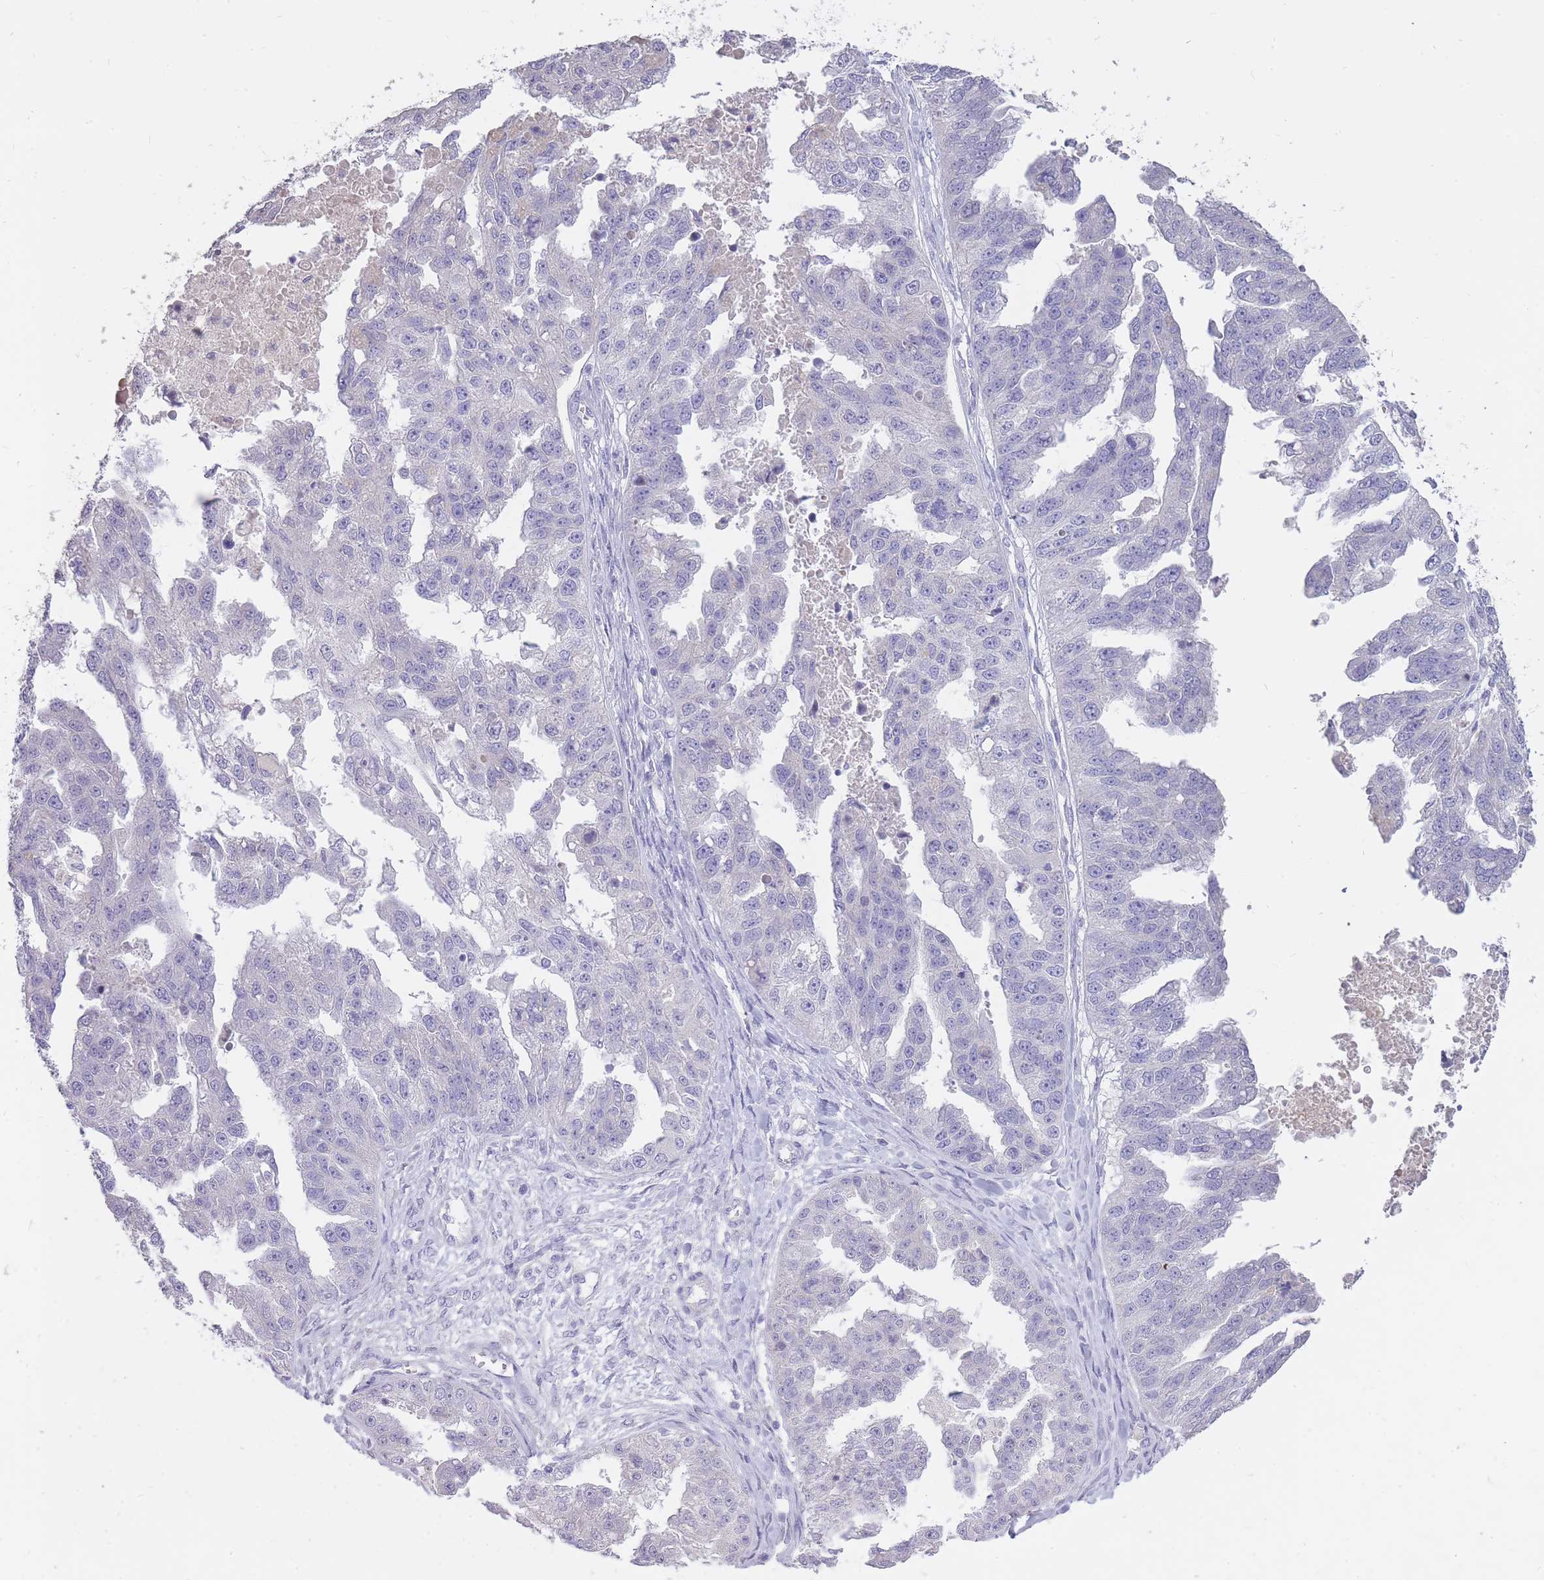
{"staining": {"intensity": "negative", "quantity": "none", "location": "none"}, "tissue": "ovarian cancer", "cell_type": "Tumor cells", "image_type": "cancer", "snomed": [{"axis": "morphology", "description": "Cystadenocarcinoma, serous, NOS"}, {"axis": "topography", "description": "Ovary"}], "caption": "This is an immunohistochemistry (IHC) histopathology image of human serous cystadenocarcinoma (ovarian). There is no positivity in tumor cells.", "gene": "FRG2C", "patient": {"sex": "female", "age": 58}}